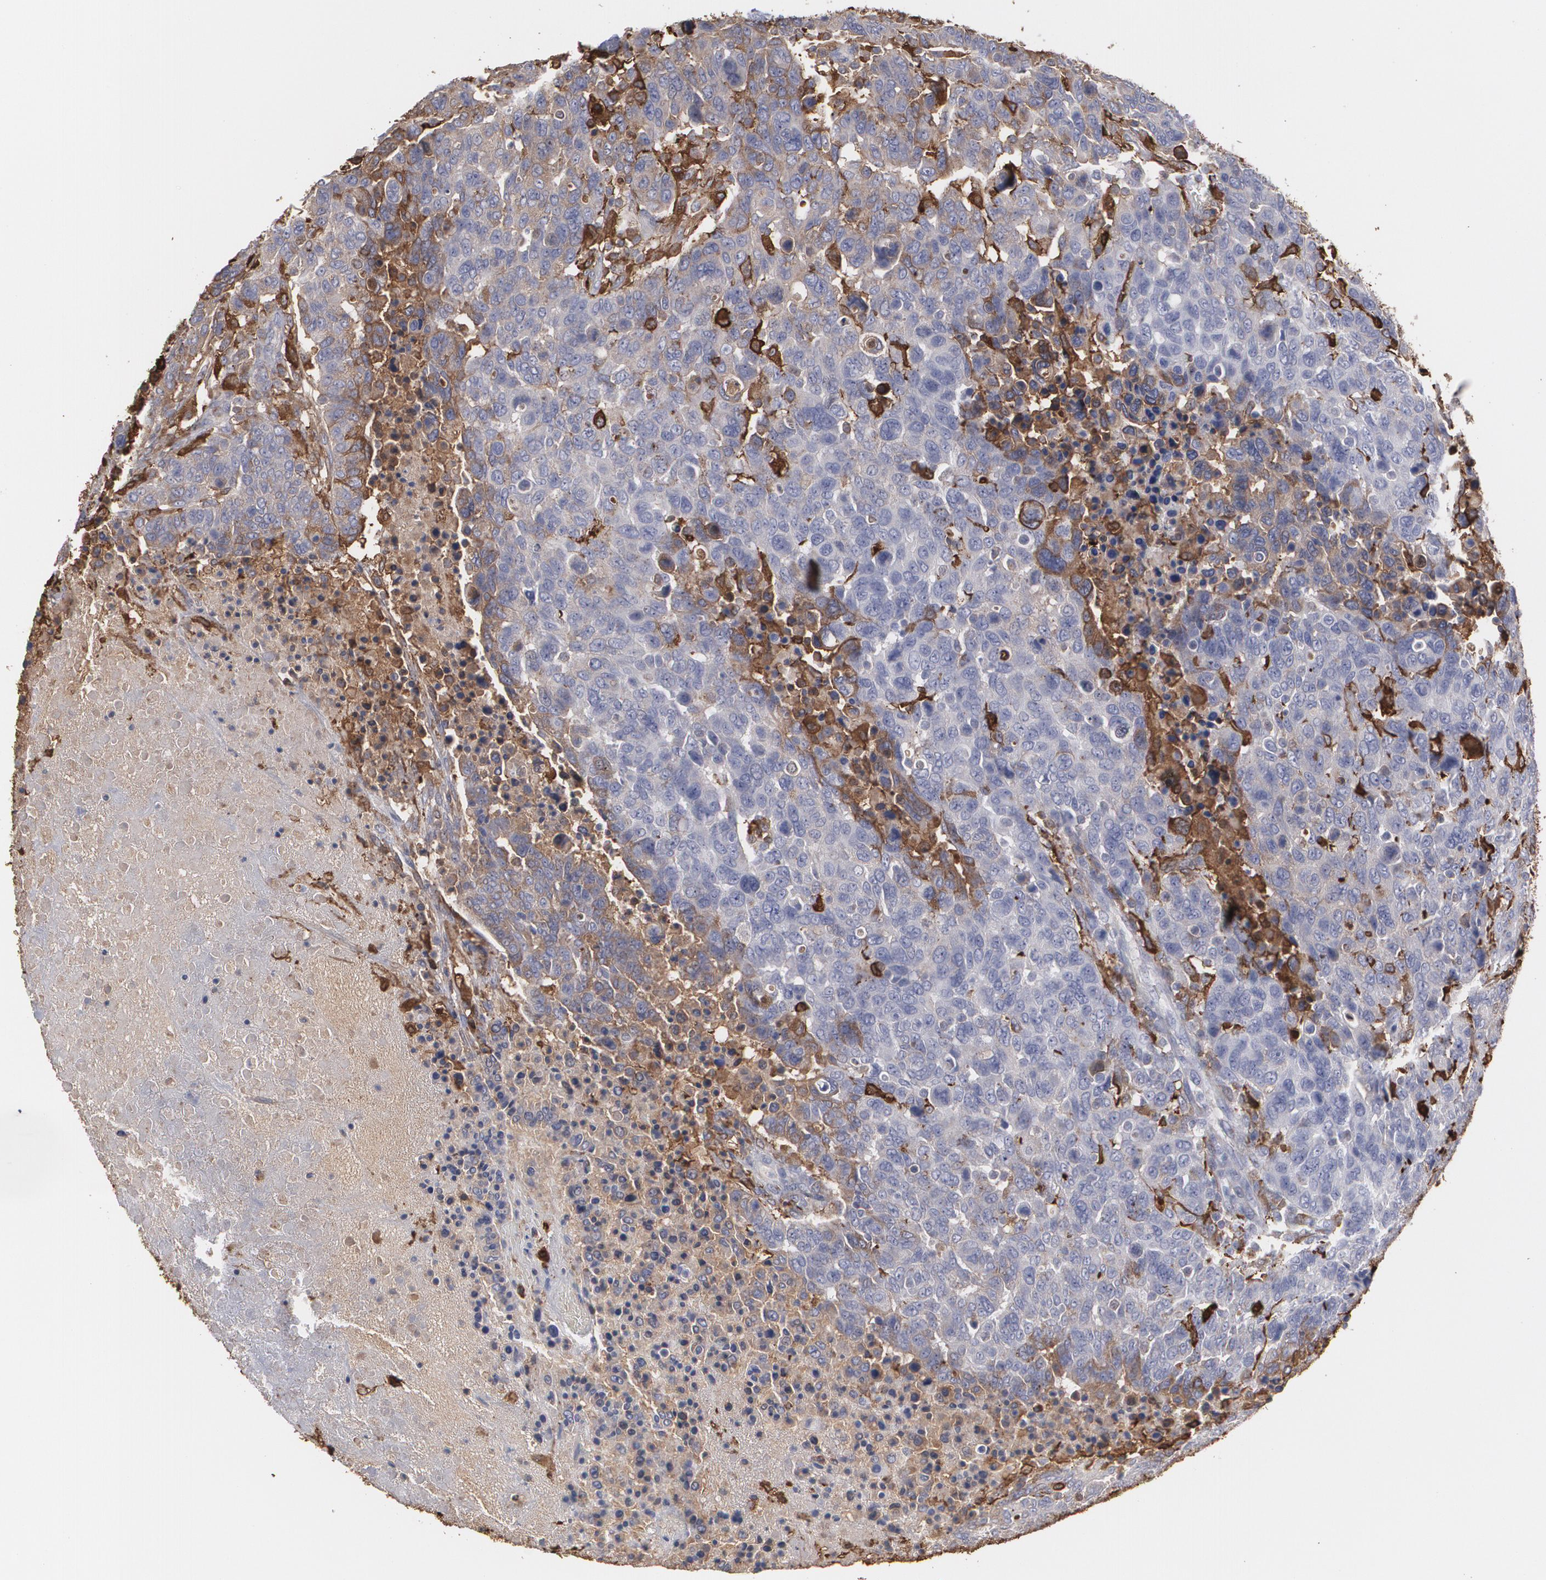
{"staining": {"intensity": "negative", "quantity": "none", "location": "none"}, "tissue": "breast cancer", "cell_type": "Tumor cells", "image_type": "cancer", "snomed": [{"axis": "morphology", "description": "Duct carcinoma"}, {"axis": "topography", "description": "Breast"}], "caption": "A high-resolution image shows immunohistochemistry (IHC) staining of breast cancer, which exhibits no significant staining in tumor cells. The staining is performed using DAB brown chromogen with nuclei counter-stained in using hematoxylin.", "gene": "ODC1", "patient": {"sex": "female", "age": 37}}